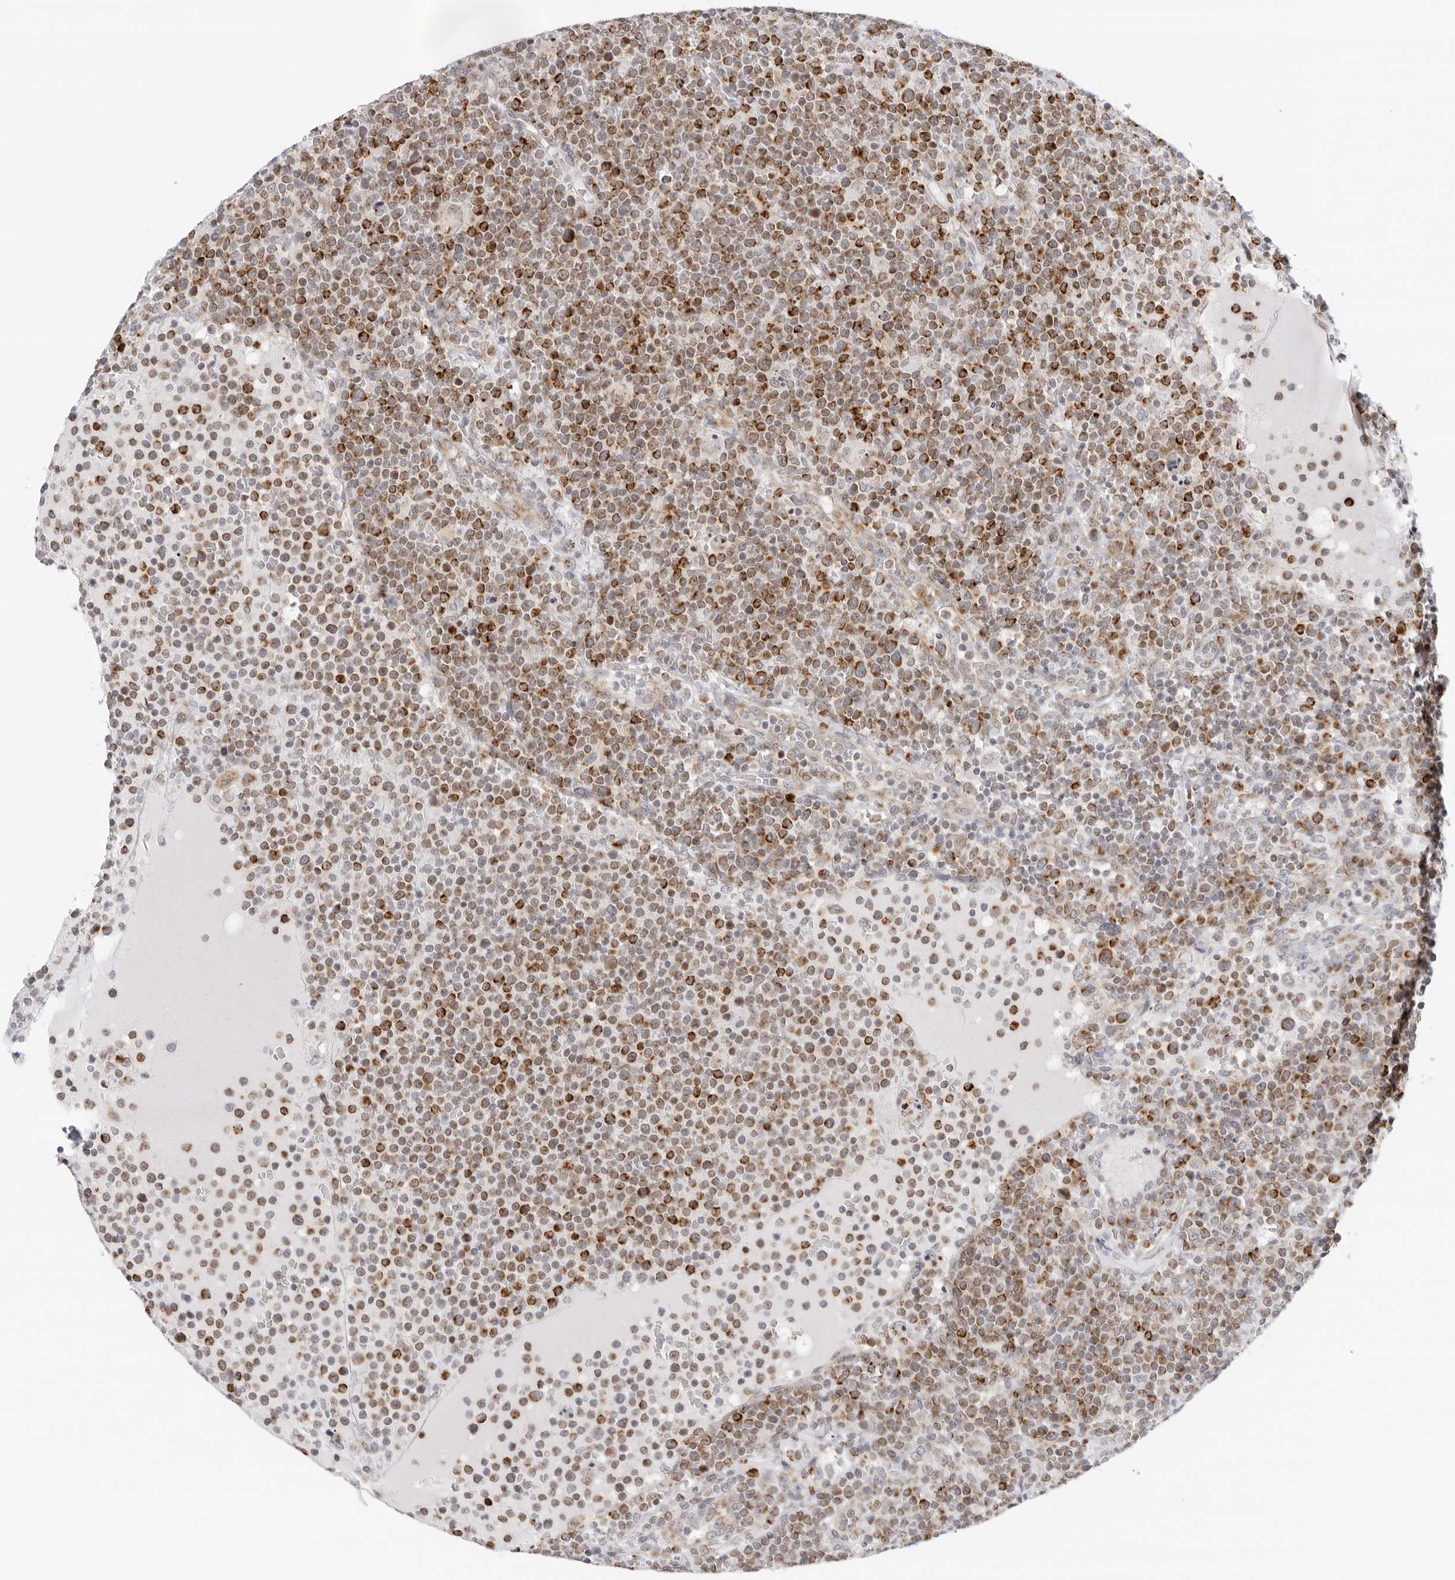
{"staining": {"intensity": "moderate", "quantity": ">75%", "location": "cytoplasmic/membranous"}, "tissue": "lymphoma", "cell_type": "Tumor cells", "image_type": "cancer", "snomed": [{"axis": "morphology", "description": "Malignant lymphoma, non-Hodgkin's type, High grade"}, {"axis": "topography", "description": "Lymph node"}], "caption": "Immunohistochemical staining of human malignant lymphoma, non-Hodgkin's type (high-grade) displays medium levels of moderate cytoplasmic/membranous protein expression in about >75% of tumor cells.", "gene": "CIART", "patient": {"sex": "male", "age": 61}}